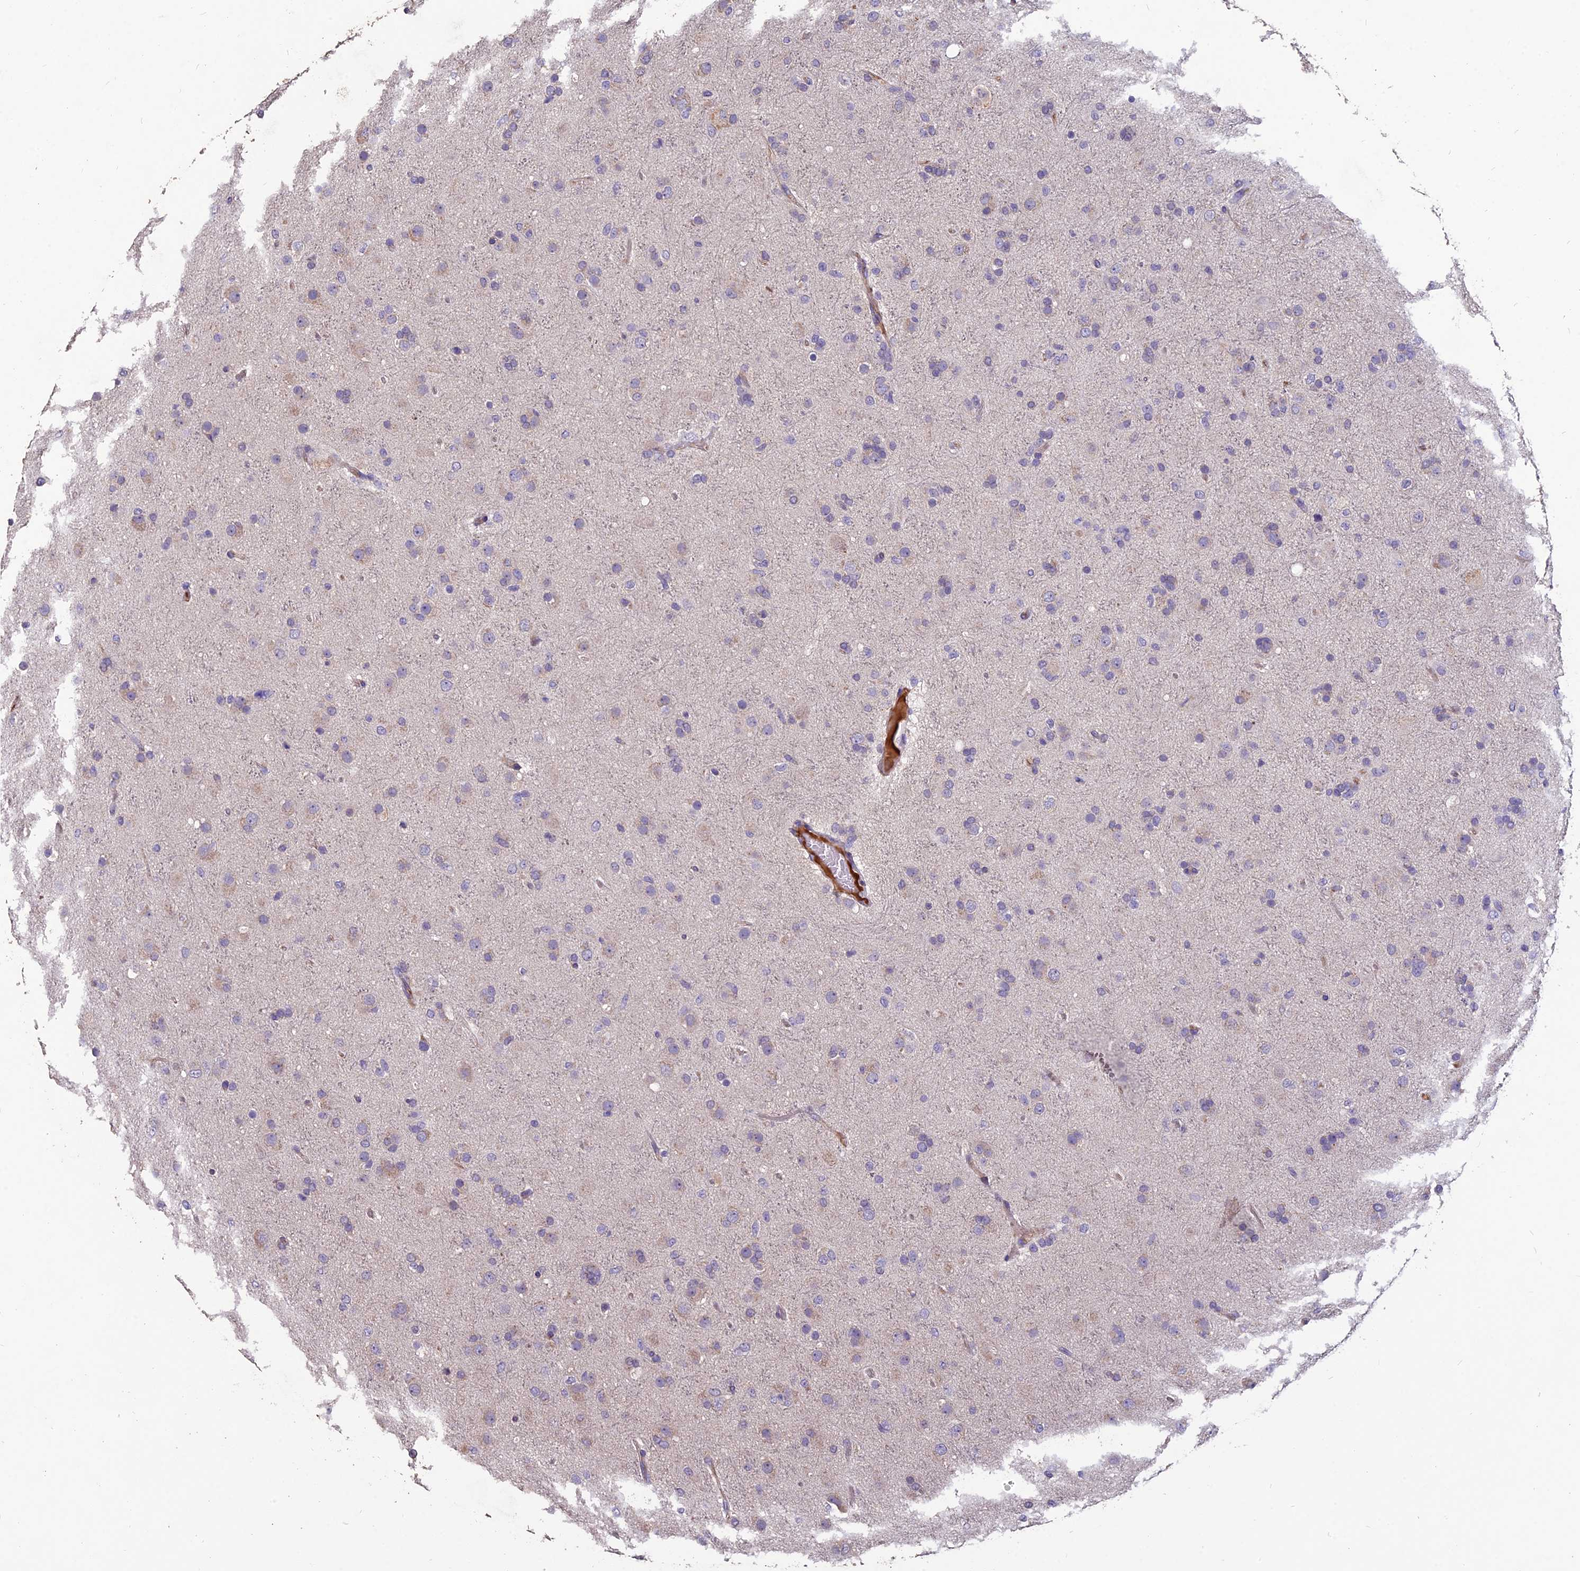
{"staining": {"intensity": "negative", "quantity": "none", "location": "none"}, "tissue": "glioma", "cell_type": "Tumor cells", "image_type": "cancer", "snomed": [{"axis": "morphology", "description": "Glioma, malignant, Low grade"}, {"axis": "topography", "description": "Brain"}], "caption": "Glioma stained for a protein using IHC demonstrates no expression tumor cells.", "gene": "CEACAM16", "patient": {"sex": "male", "age": 65}}